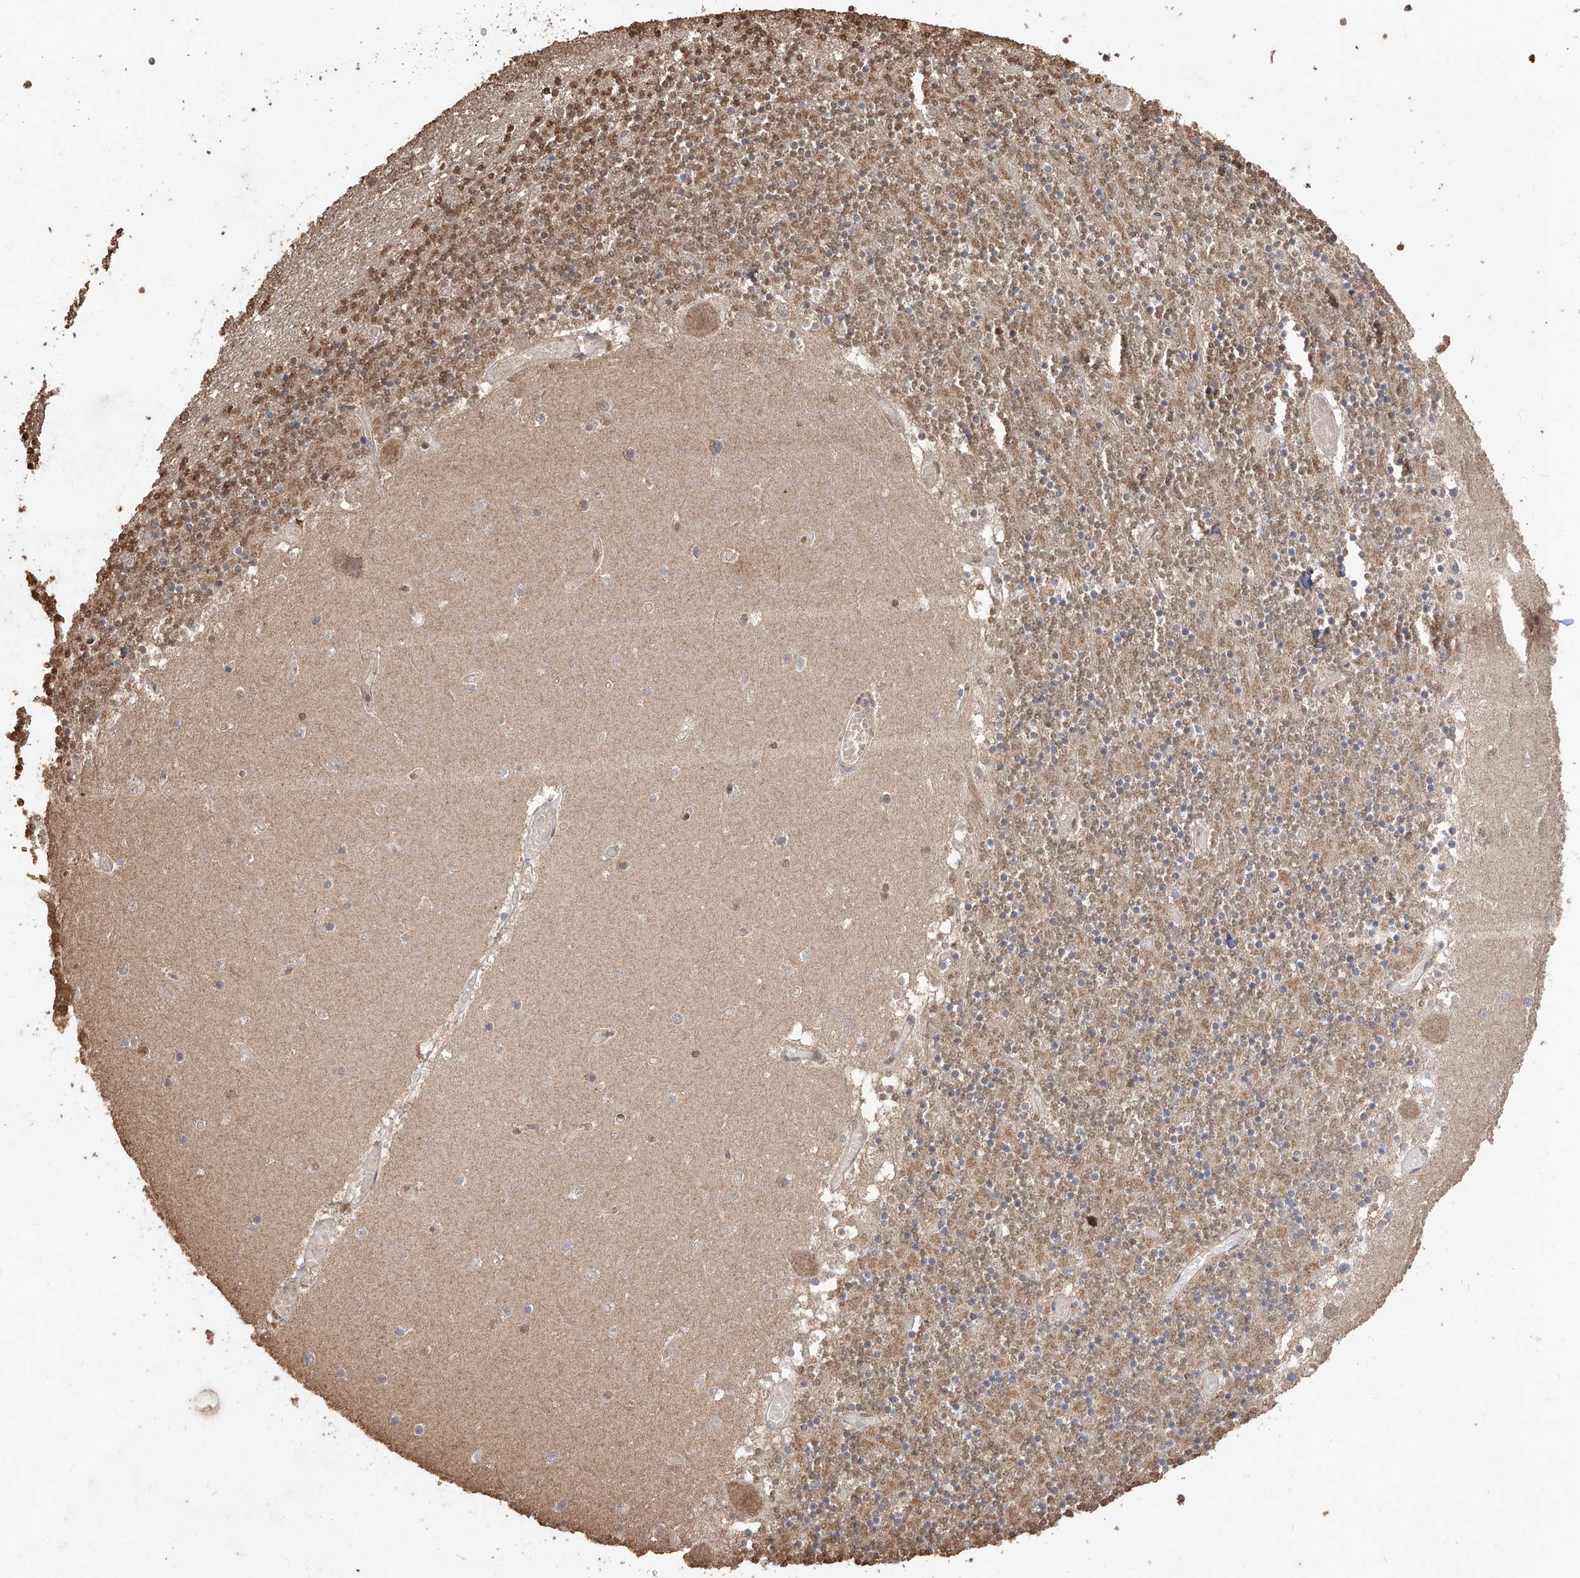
{"staining": {"intensity": "moderate", "quantity": "25%-75%", "location": "cytoplasmic/membranous"}, "tissue": "cerebellum", "cell_type": "Cells in granular layer", "image_type": "normal", "snomed": [{"axis": "morphology", "description": "Normal tissue, NOS"}, {"axis": "topography", "description": "Cerebellum"}], "caption": "Unremarkable cerebellum shows moderate cytoplasmic/membranous positivity in approximately 25%-75% of cells in granular layer, visualized by immunohistochemistry.", "gene": "ELOVL1", "patient": {"sex": "female", "age": 28}}